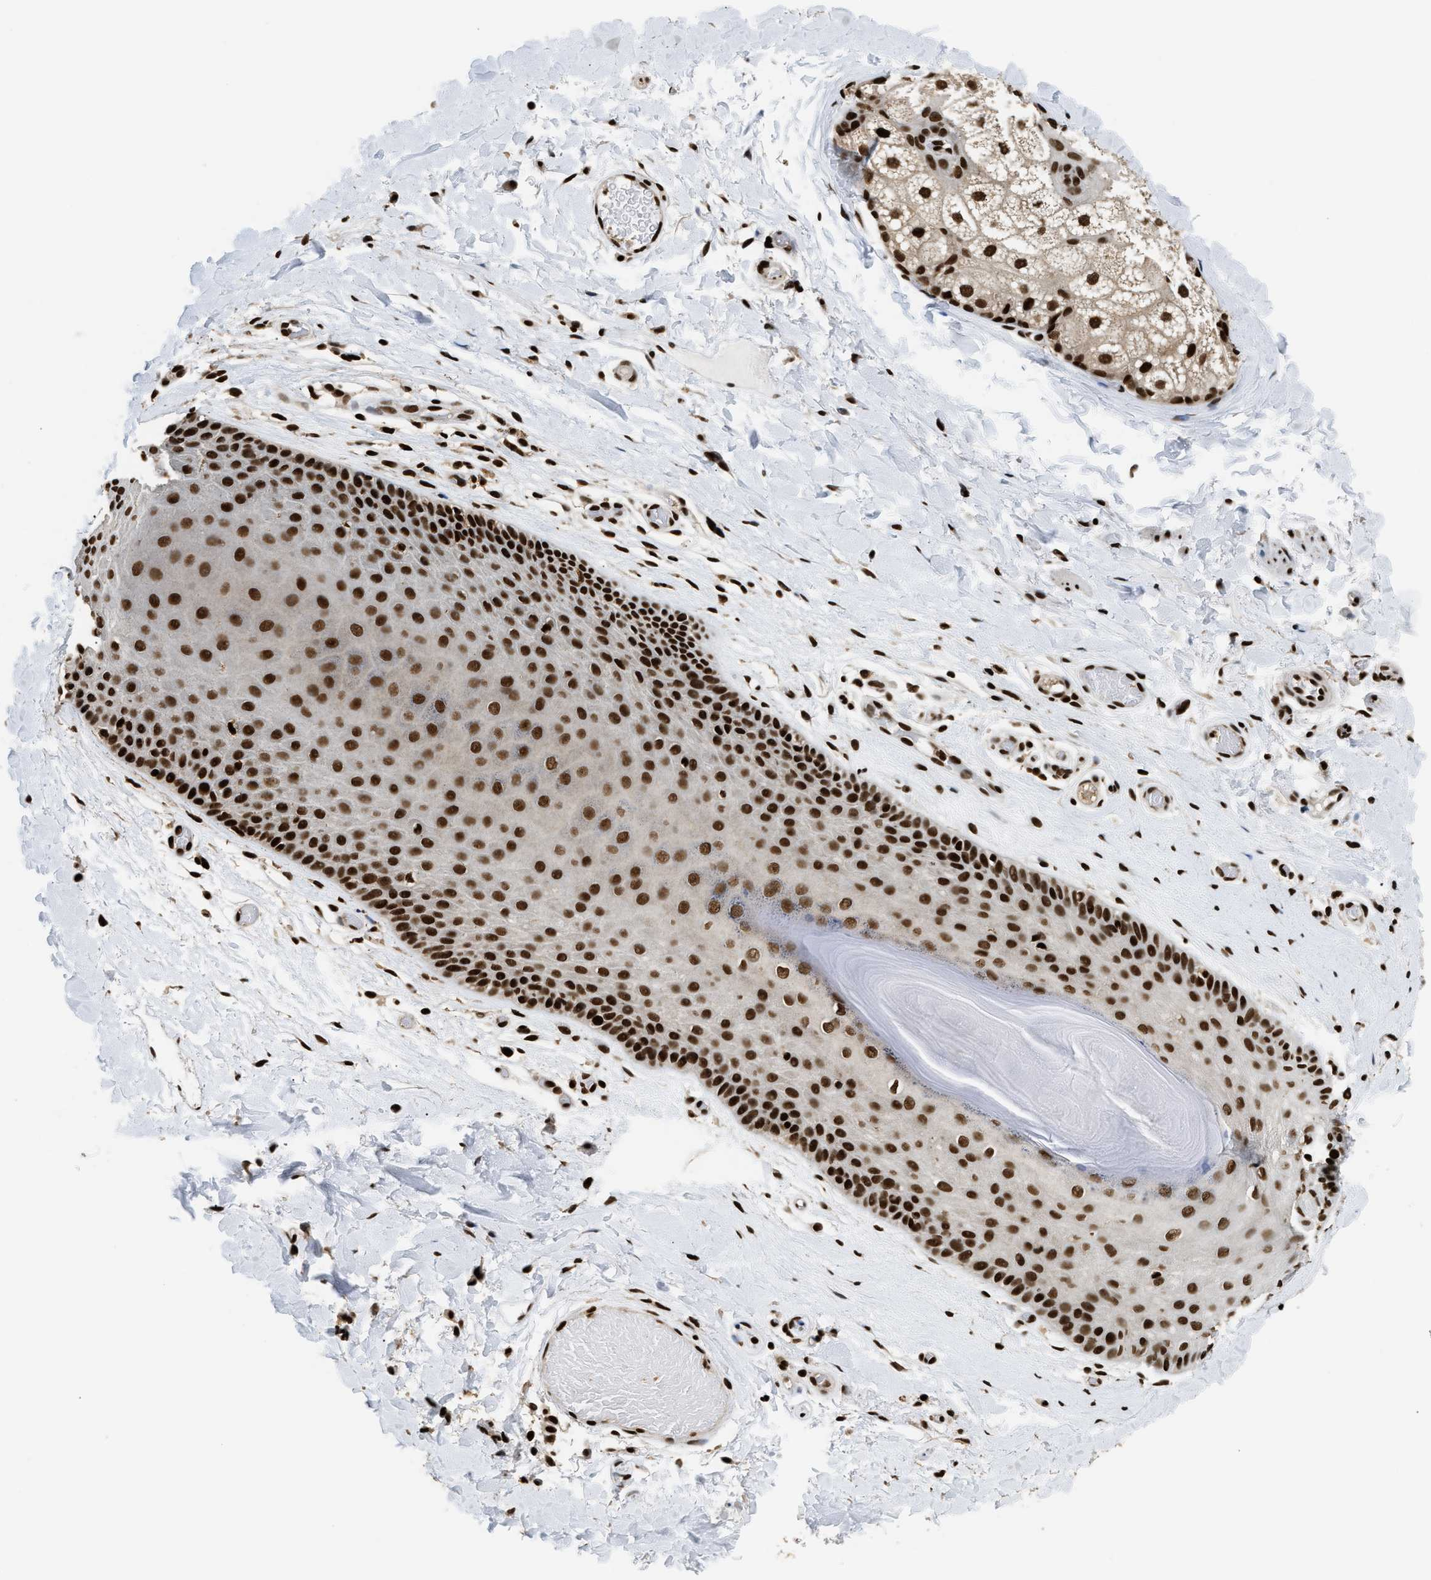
{"staining": {"intensity": "strong", "quantity": ">75%", "location": "nuclear"}, "tissue": "skin", "cell_type": "Epidermal cells", "image_type": "normal", "snomed": [{"axis": "morphology", "description": "Normal tissue, NOS"}, {"axis": "topography", "description": "Vulva"}], "caption": "Strong nuclear staining is appreciated in approximately >75% of epidermal cells in unremarkable skin.", "gene": "RAD21", "patient": {"sex": "female", "age": 73}}